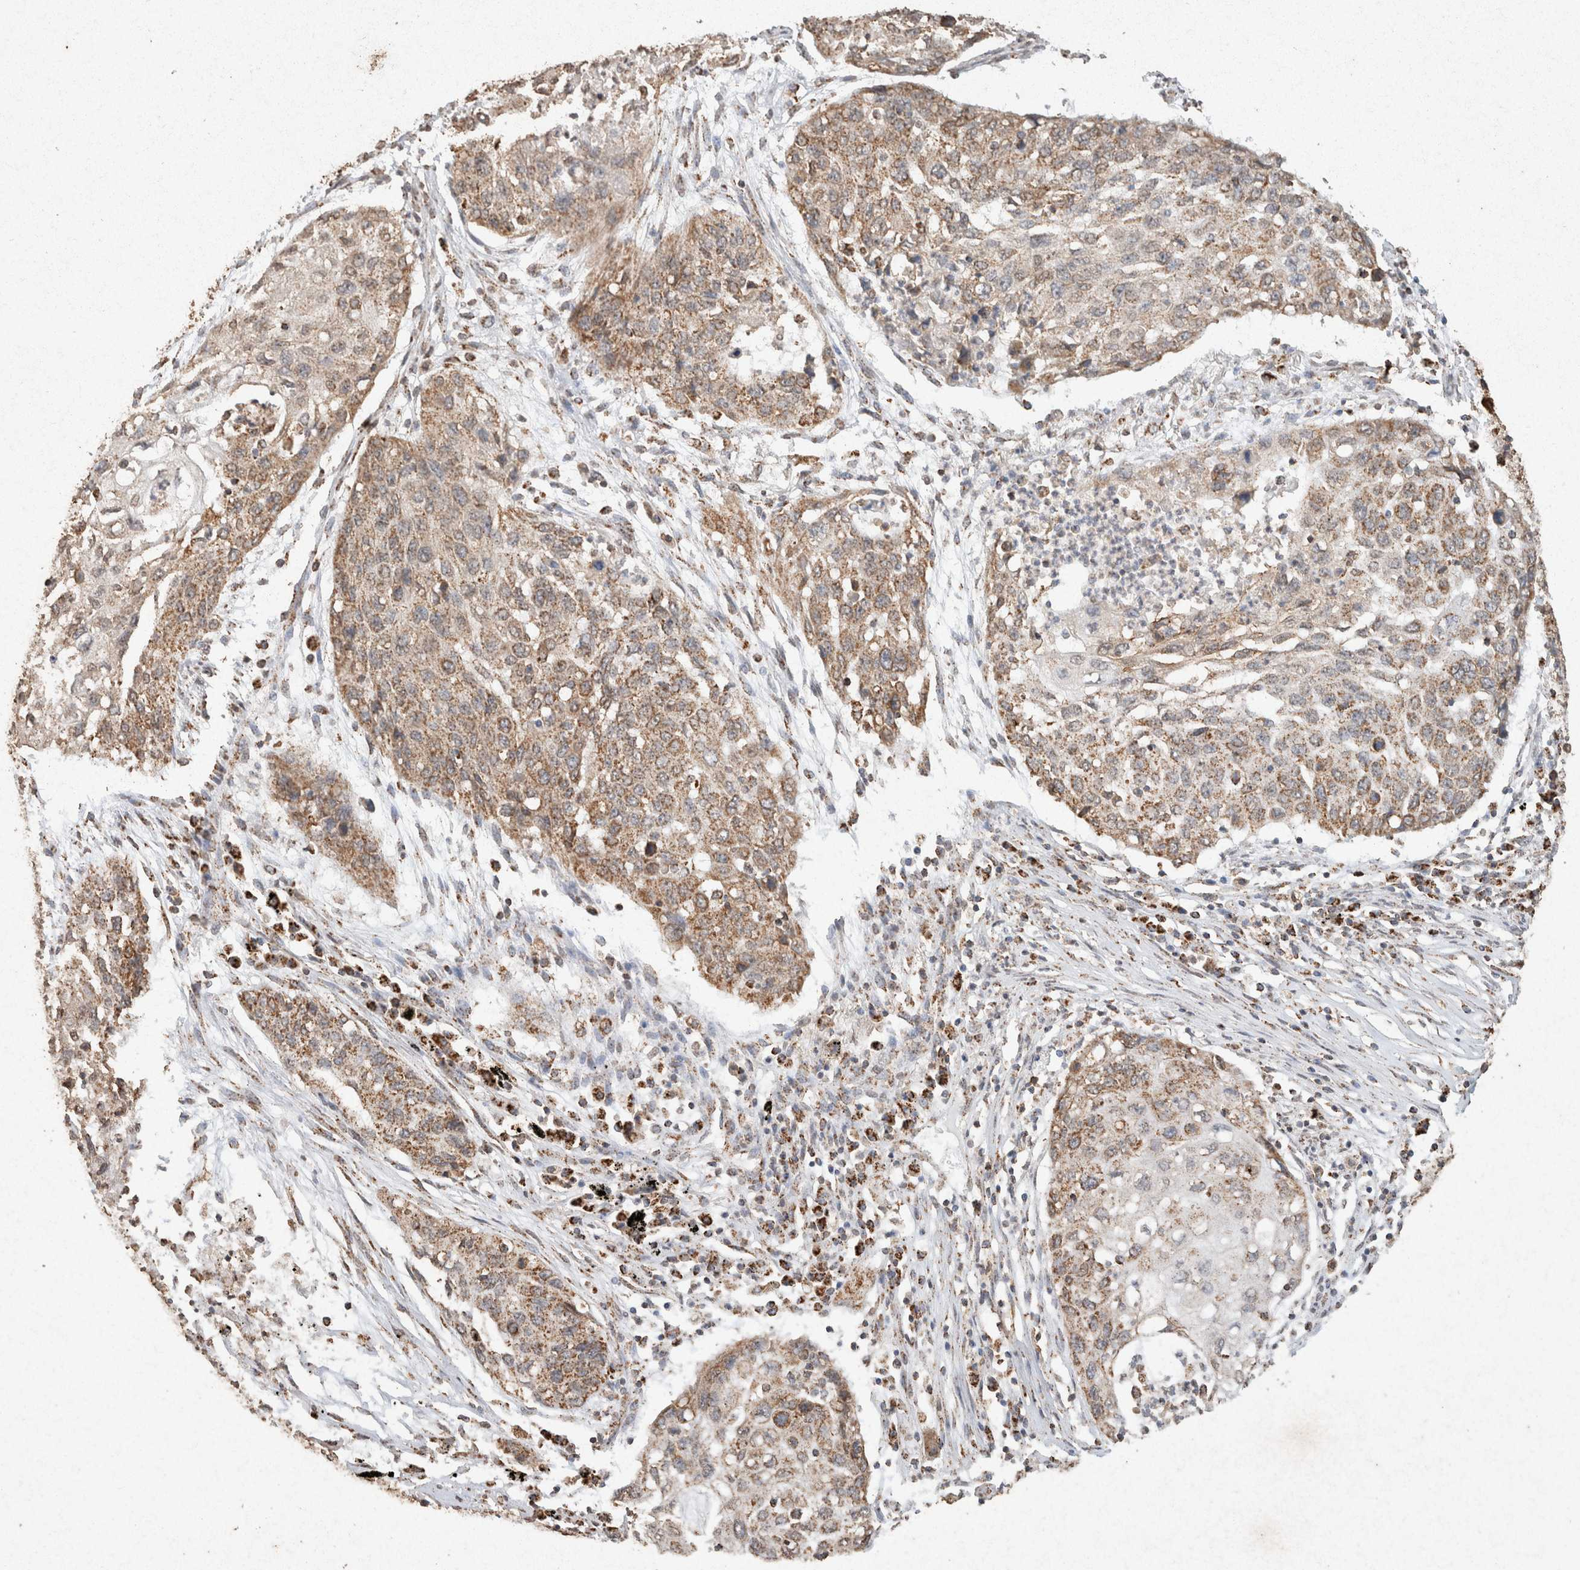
{"staining": {"intensity": "weak", "quantity": ">75%", "location": "cytoplasmic/membranous"}, "tissue": "lung cancer", "cell_type": "Tumor cells", "image_type": "cancer", "snomed": [{"axis": "morphology", "description": "Squamous cell carcinoma, NOS"}, {"axis": "topography", "description": "Lung"}], "caption": "Brown immunohistochemical staining in squamous cell carcinoma (lung) demonstrates weak cytoplasmic/membranous positivity in approximately >75% of tumor cells. (Brightfield microscopy of DAB IHC at high magnification).", "gene": "SDC2", "patient": {"sex": "female", "age": 63}}